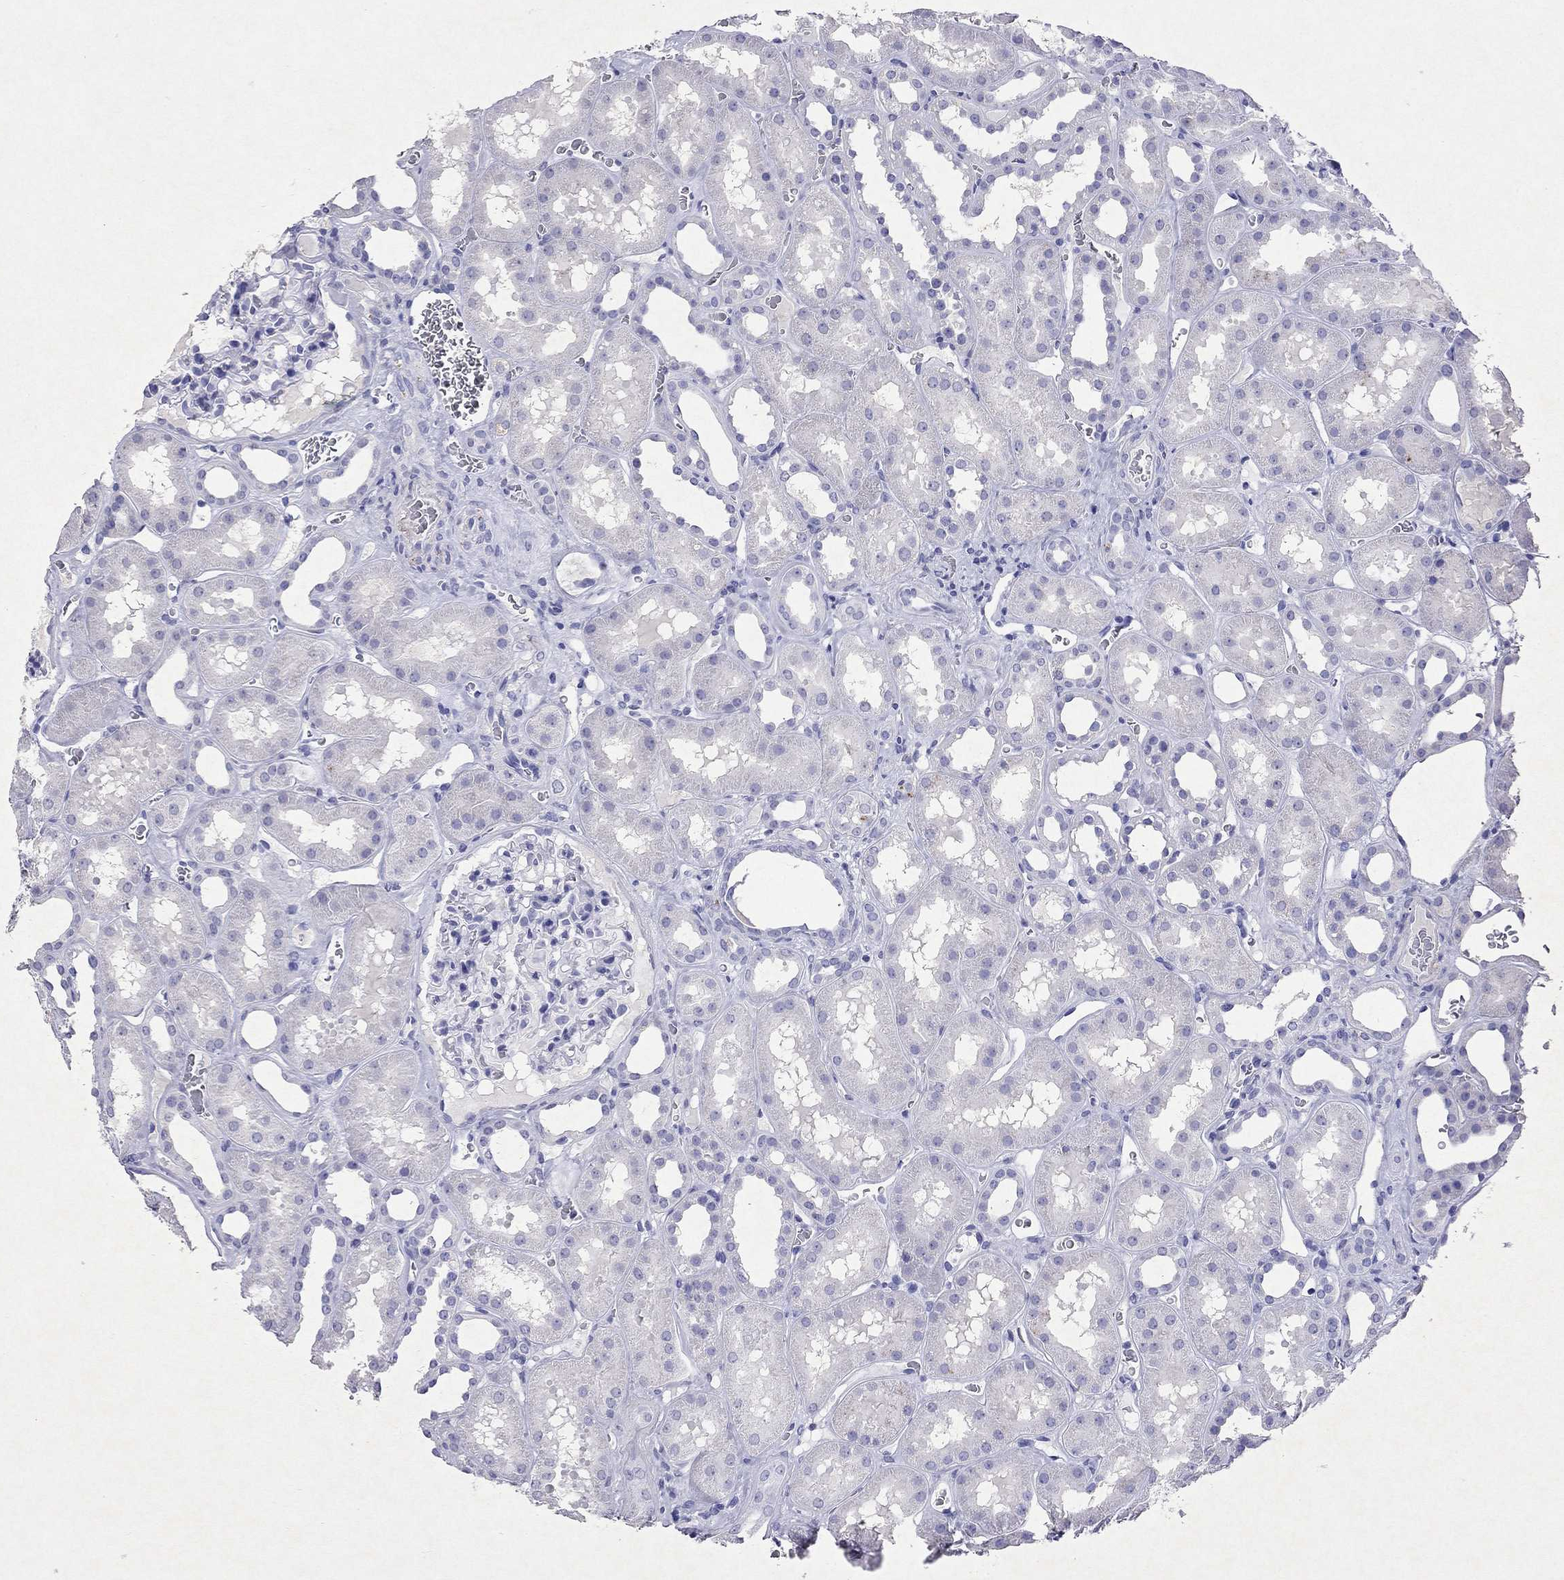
{"staining": {"intensity": "negative", "quantity": "none", "location": "none"}, "tissue": "kidney", "cell_type": "Cells in glomeruli", "image_type": "normal", "snomed": [{"axis": "morphology", "description": "Normal tissue, NOS"}, {"axis": "topography", "description": "Kidney"}], "caption": "This is a histopathology image of IHC staining of normal kidney, which shows no positivity in cells in glomeruli. Brightfield microscopy of IHC stained with DAB (3,3'-diaminobenzidine) (brown) and hematoxylin (blue), captured at high magnification.", "gene": "ARMC12", "patient": {"sex": "female", "age": 41}}